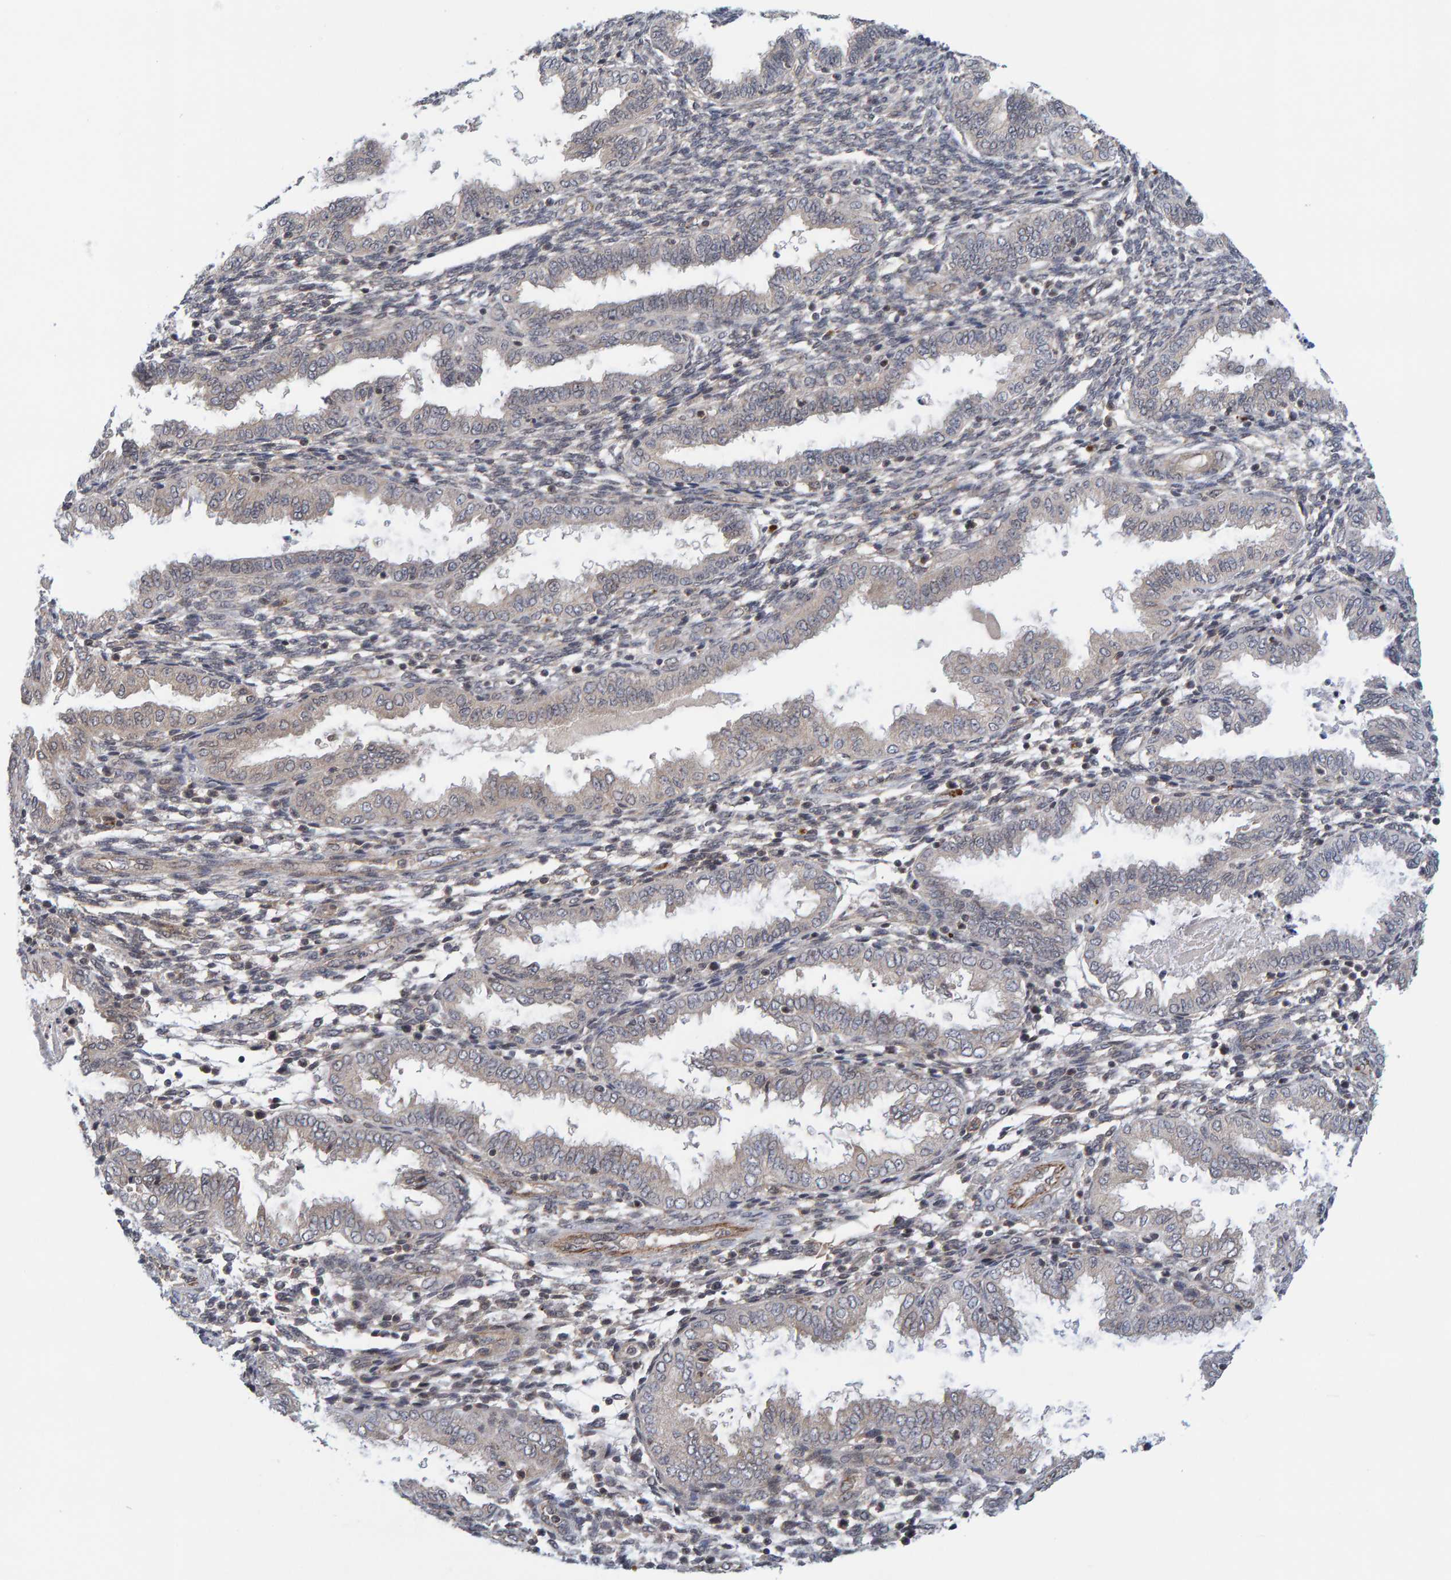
{"staining": {"intensity": "negative", "quantity": "none", "location": "none"}, "tissue": "endometrium", "cell_type": "Cells in endometrial stroma", "image_type": "normal", "snomed": [{"axis": "morphology", "description": "Normal tissue, NOS"}, {"axis": "topography", "description": "Endometrium"}], "caption": "Immunohistochemical staining of unremarkable endometrium exhibits no significant positivity in cells in endometrial stroma.", "gene": "CDH2", "patient": {"sex": "female", "age": 33}}